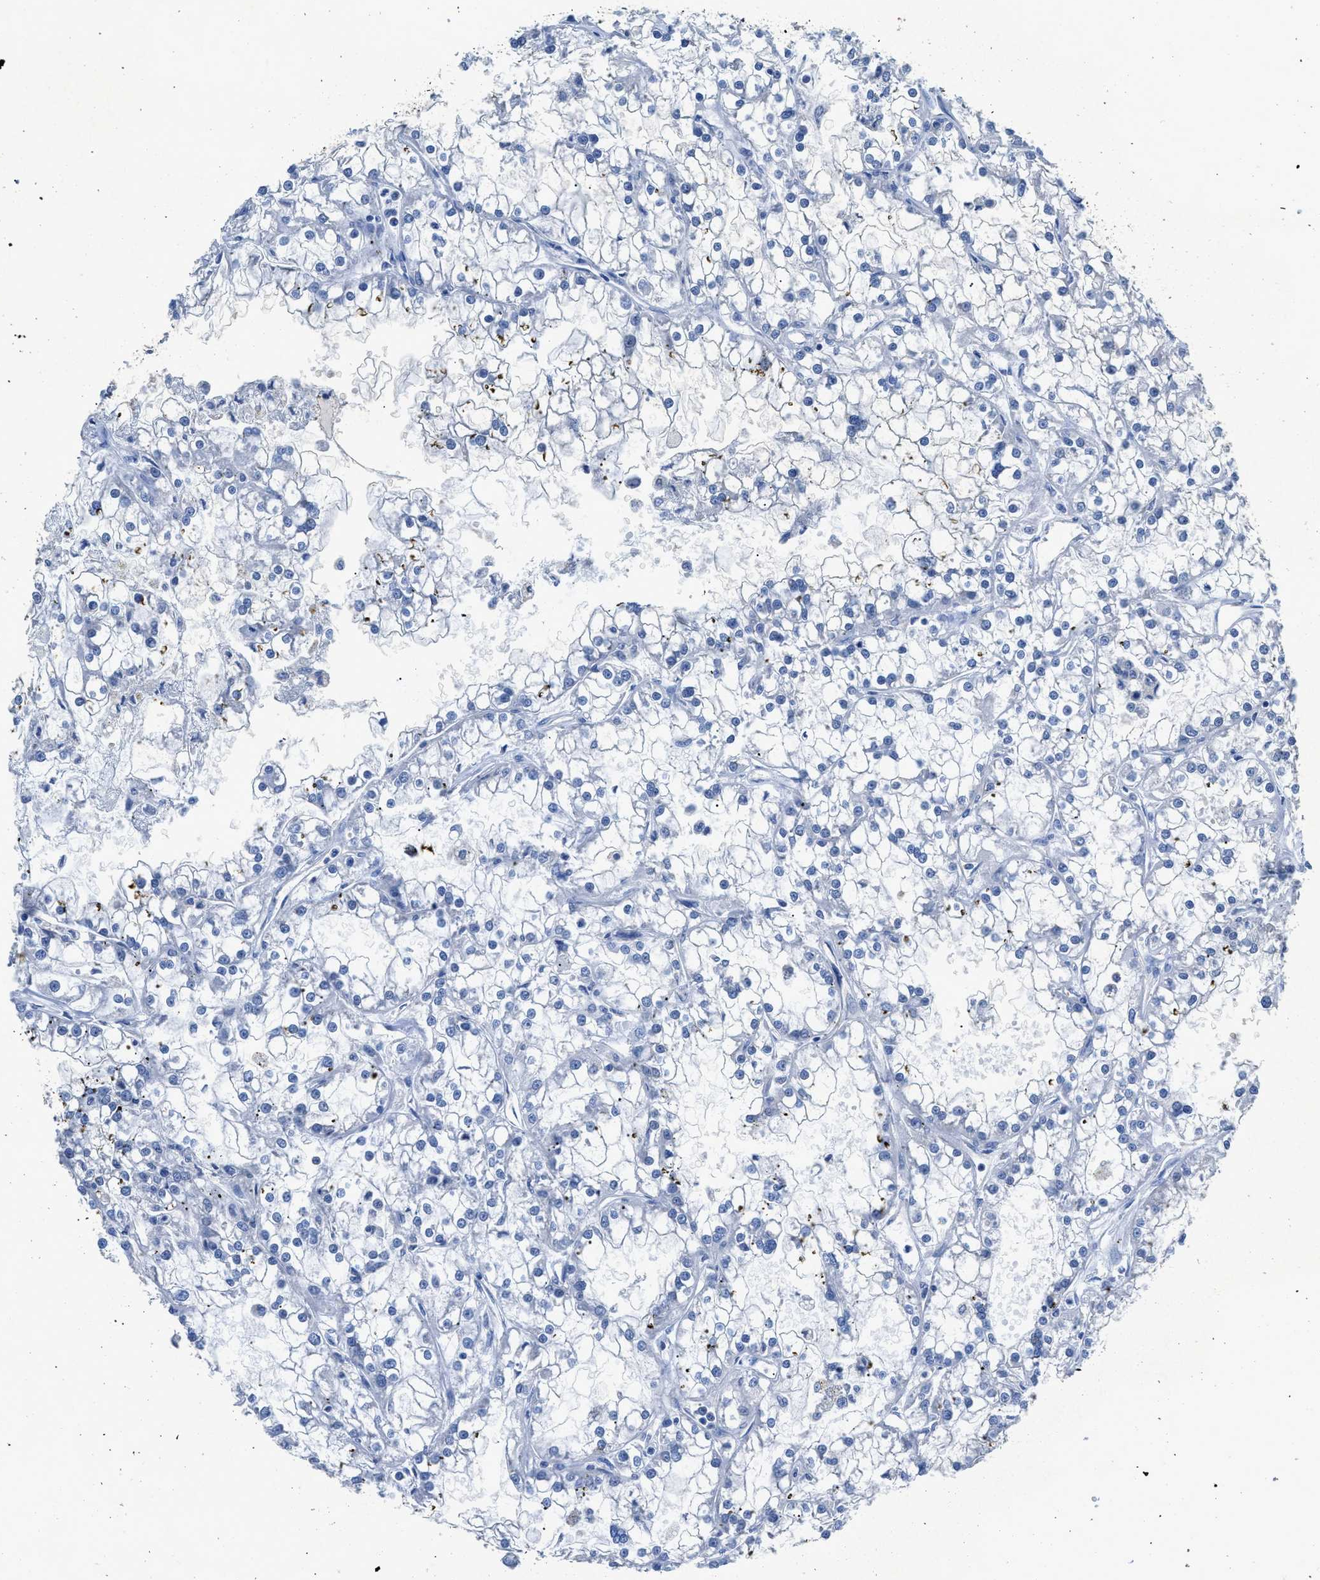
{"staining": {"intensity": "negative", "quantity": "none", "location": "none"}, "tissue": "renal cancer", "cell_type": "Tumor cells", "image_type": "cancer", "snomed": [{"axis": "morphology", "description": "Adenocarcinoma, NOS"}, {"axis": "topography", "description": "Kidney"}], "caption": "High magnification brightfield microscopy of renal adenocarcinoma stained with DAB (brown) and counterstained with hematoxylin (blue): tumor cells show no significant positivity.", "gene": "SLC10A6", "patient": {"sex": "female", "age": 52}}